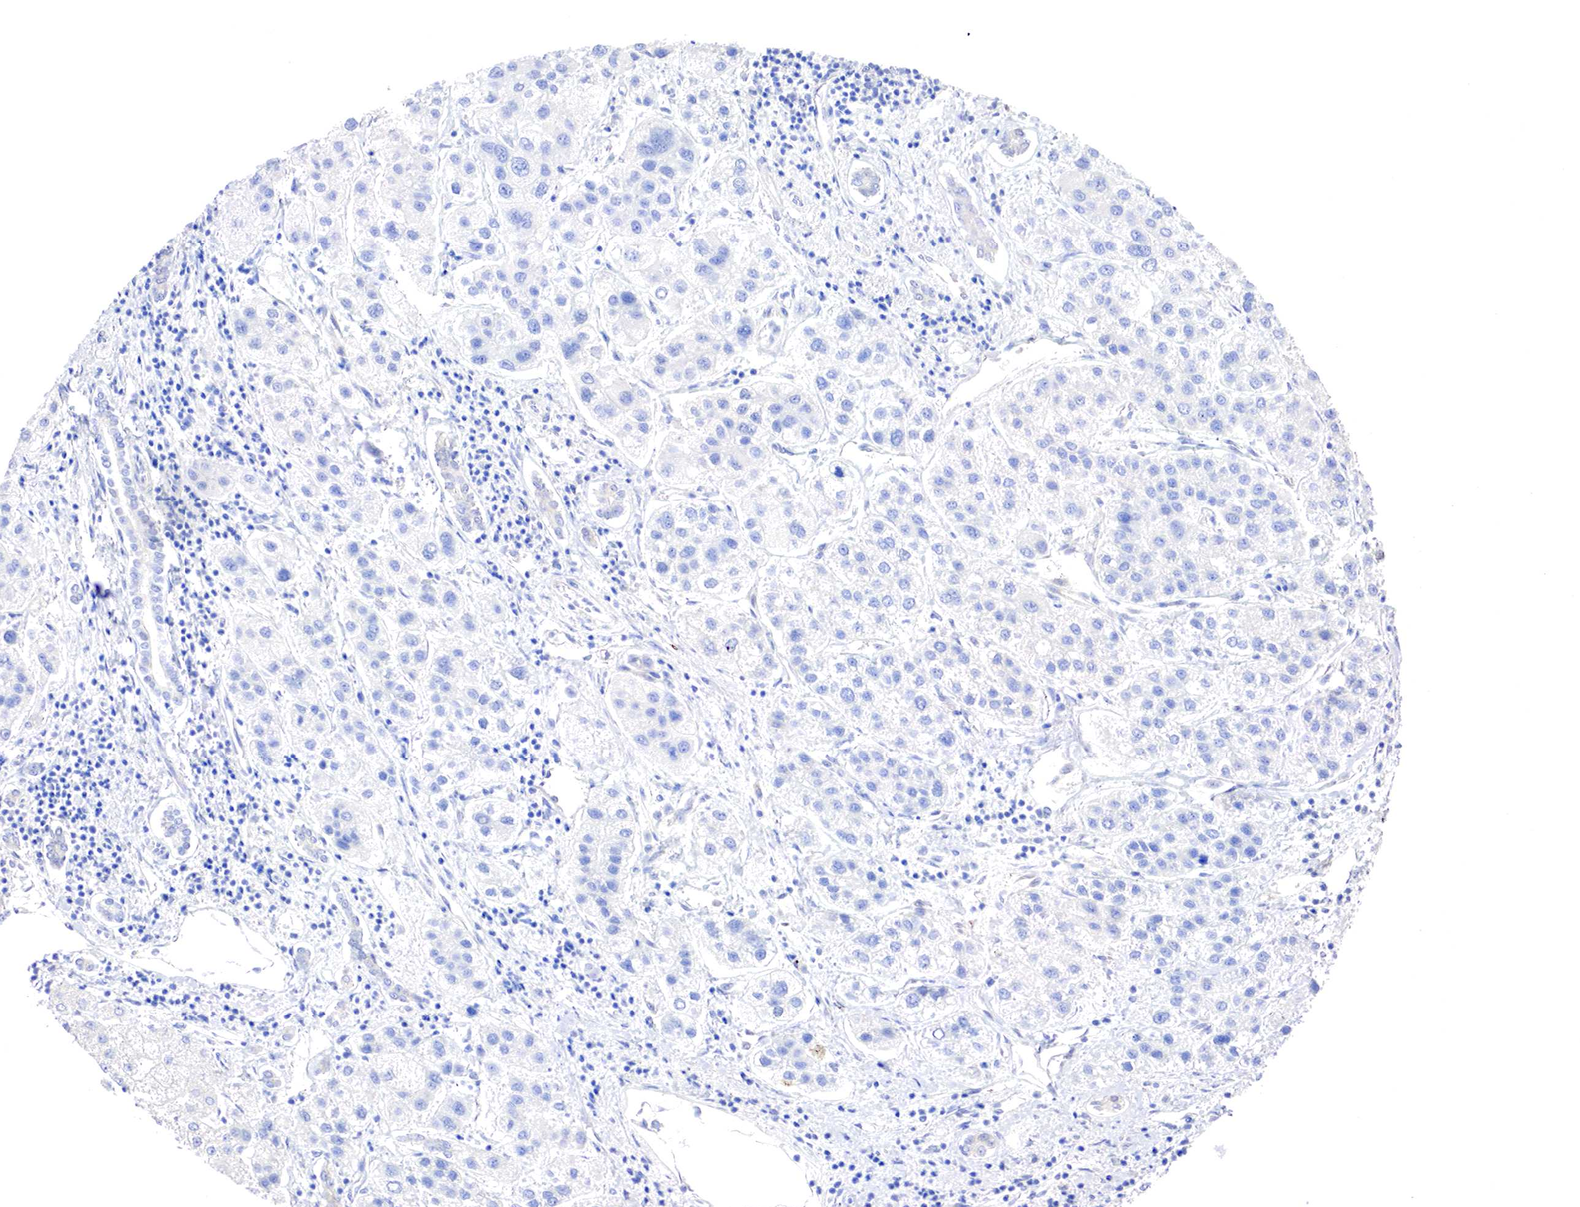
{"staining": {"intensity": "negative", "quantity": "none", "location": "none"}, "tissue": "liver cancer", "cell_type": "Tumor cells", "image_type": "cancer", "snomed": [{"axis": "morphology", "description": "Carcinoma, Hepatocellular, NOS"}, {"axis": "topography", "description": "Liver"}], "caption": "DAB (3,3'-diaminobenzidine) immunohistochemical staining of human liver cancer (hepatocellular carcinoma) exhibits no significant positivity in tumor cells. (Brightfield microscopy of DAB (3,3'-diaminobenzidine) IHC at high magnification).", "gene": "PABIR2", "patient": {"sex": "female", "age": 85}}